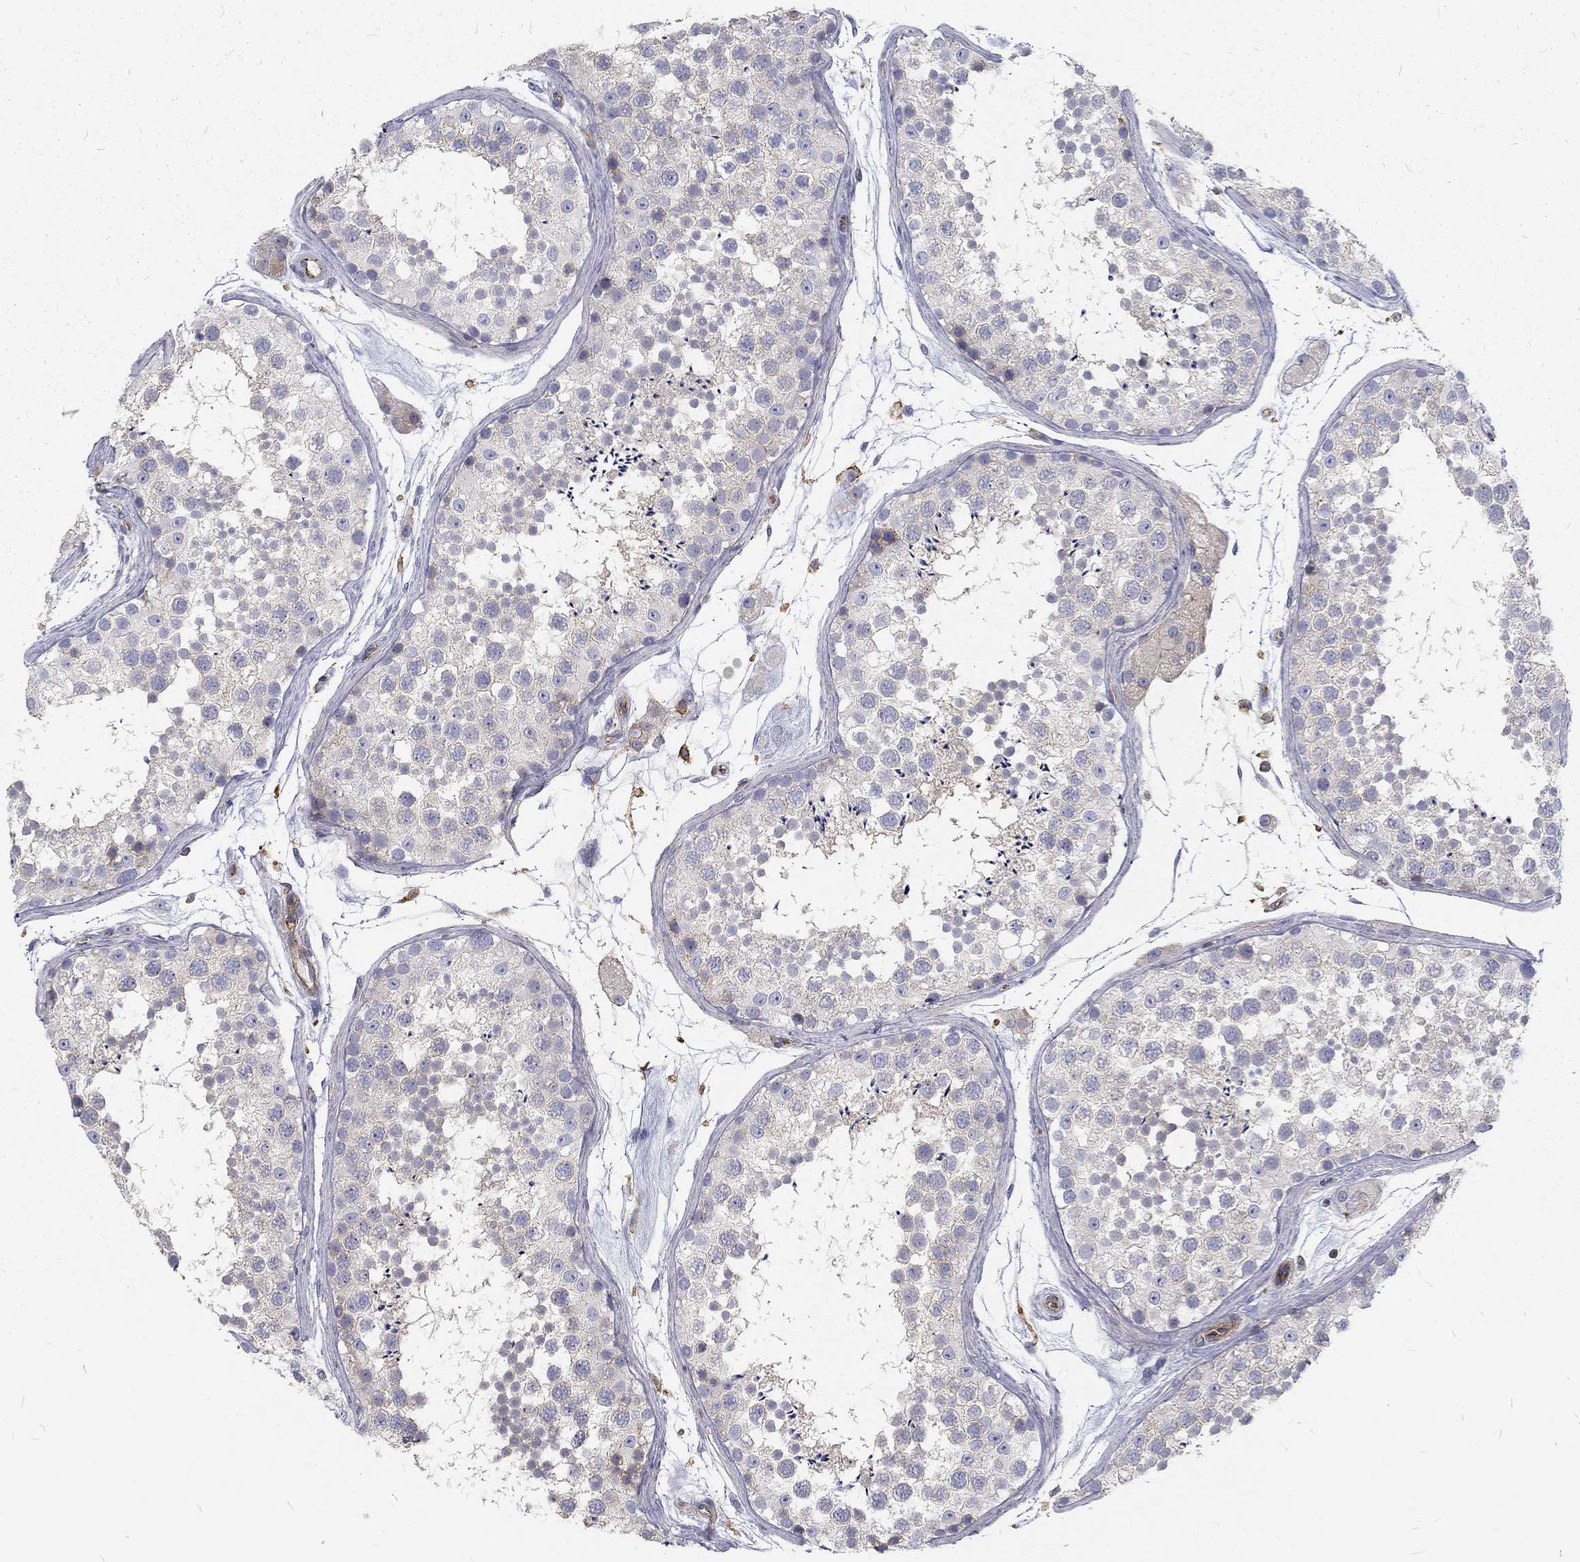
{"staining": {"intensity": "weak", "quantity": "<25%", "location": "cytoplasmic/membranous"}, "tissue": "testis", "cell_type": "Cells in seminiferous ducts", "image_type": "normal", "snomed": [{"axis": "morphology", "description": "Normal tissue, NOS"}, {"axis": "topography", "description": "Testis"}], "caption": "The image displays no staining of cells in seminiferous ducts in unremarkable testis. Nuclei are stained in blue.", "gene": "MTMR11", "patient": {"sex": "male", "age": 41}}